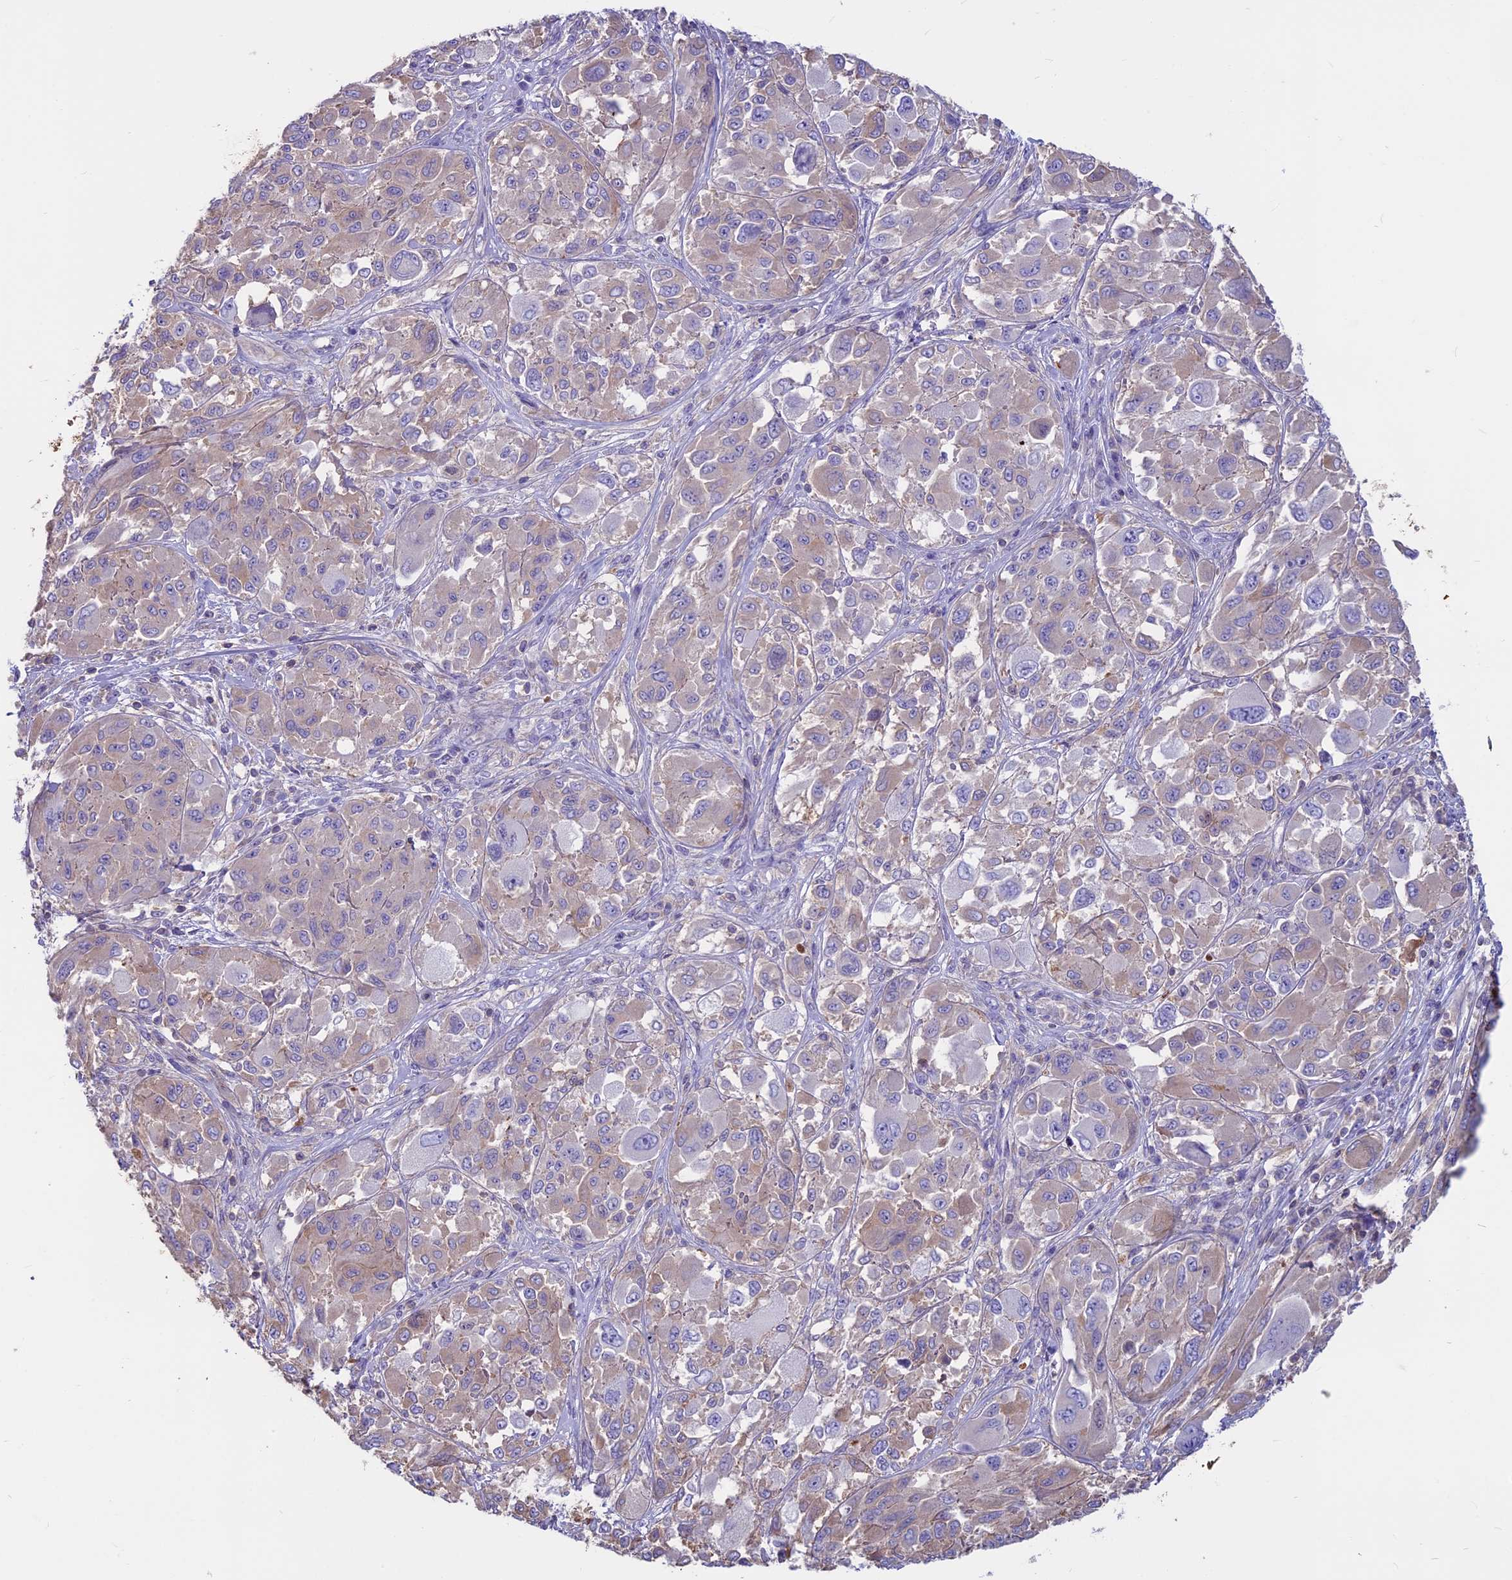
{"staining": {"intensity": "weak", "quantity": "<25%", "location": "cytoplasmic/membranous"}, "tissue": "melanoma", "cell_type": "Tumor cells", "image_type": "cancer", "snomed": [{"axis": "morphology", "description": "Malignant melanoma, NOS"}, {"axis": "topography", "description": "Skin"}], "caption": "Immunohistochemistry (IHC) micrograph of neoplastic tissue: malignant melanoma stained with DAB (3,3'-diaminobenzidine) shows no significant protein positivity in tumor cells. Nuclei are stained in blue.", "gene": "CDAN1", "patient": {"sex": "female", "age": 91}}